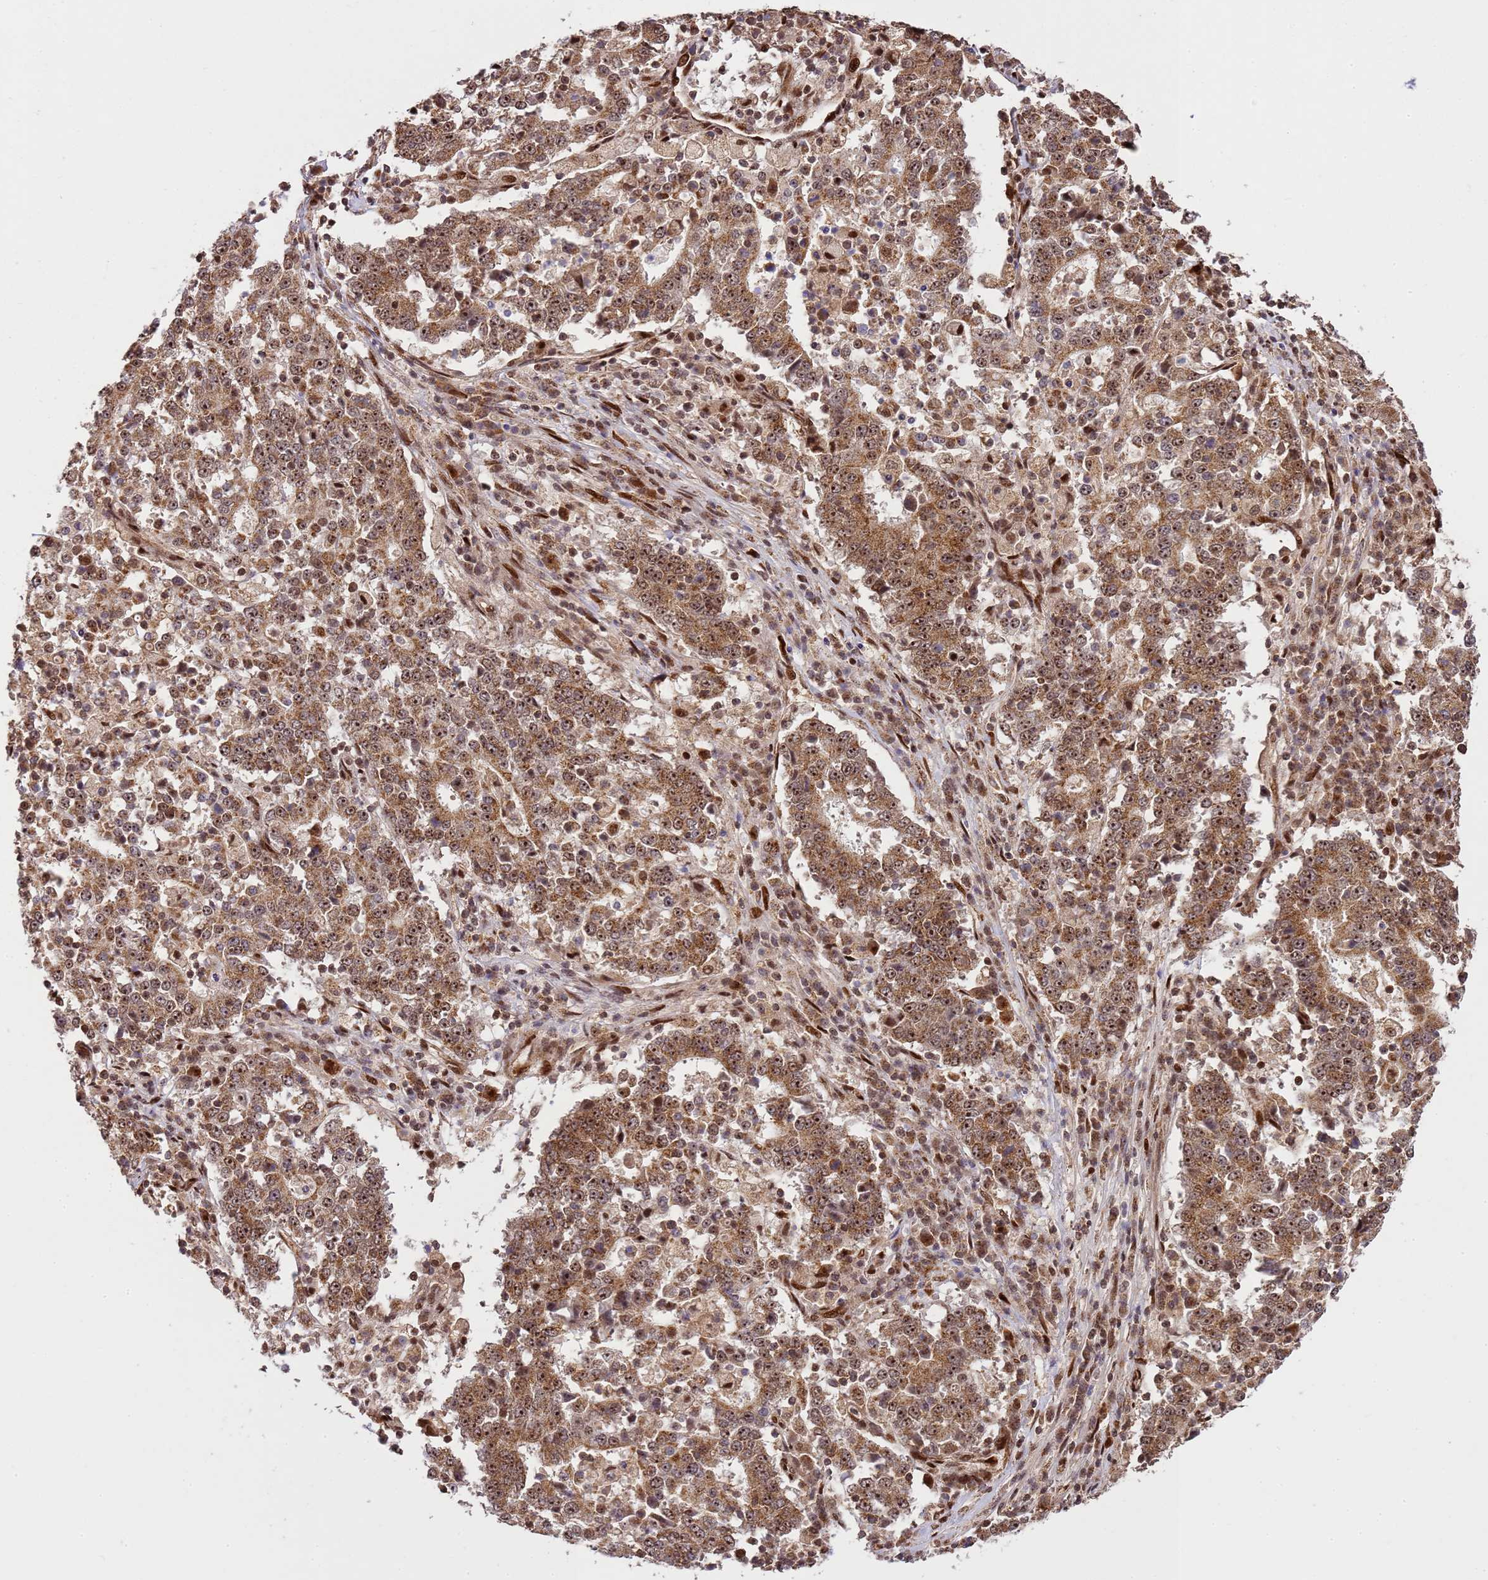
{"staining": {"intensity": "moderate", "quantity": ">75%", "location": "cytoplasmic/membranous,nuclear"}, "tissue": "stomach cancer", "cell_type": "Tumor cells", "image_type": "cancer", "snomed": [{"axis": "morphology", "description": "Adenocarcinoma, NOS"}, {"axis": "topography", "description": "Stomach"}], "caption": "This micrograph displays immunohistochemistry (IHC) staining of stomach cancer, with medium moderate cytoplasmic/membranous and nuclear expression in about >75% of tumor cells.", "gene": "PEX14", "patient": {"sex": "male", "age": 59}}